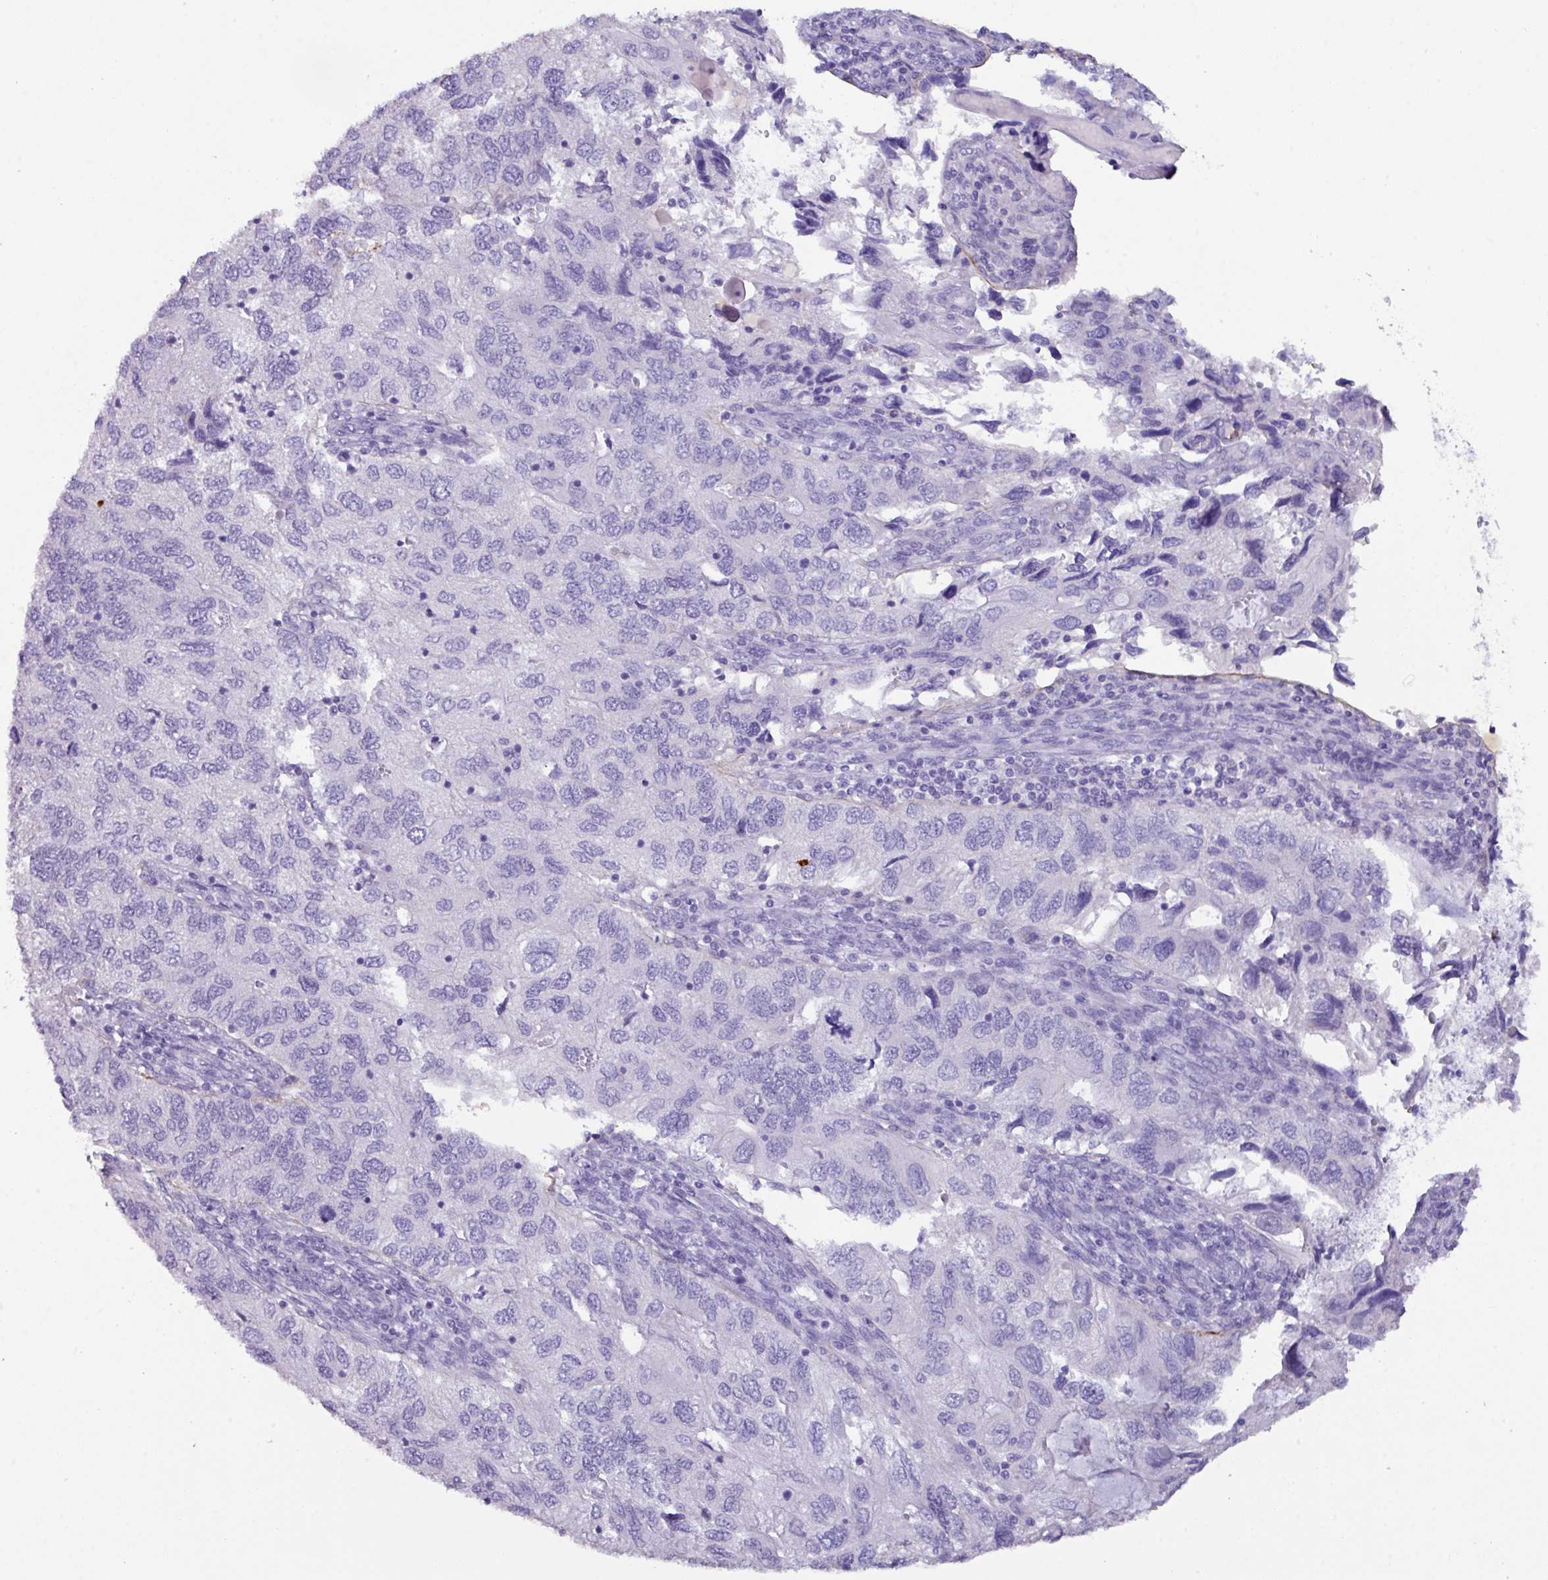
{"staining": {"intensity": "negative", "quantity": "none", "location": "none"}, "tissue": "endometrial cancer", "cell_type": "Tumor cells", "image_type": "cancer", "snomed": [{"axis": "morphology", "description": "Carcinoma, NOS"}, {"axis": "topography", "description": "Uterus"}], "caption": "DAB (3,3'-diaminobenzidine) immunohistochemical staining of carcinoma (endometrial) reveals no significant expression in tumor cells.", "gene": "ZNF524", "patient": {"sex": "female", "age": 76}}